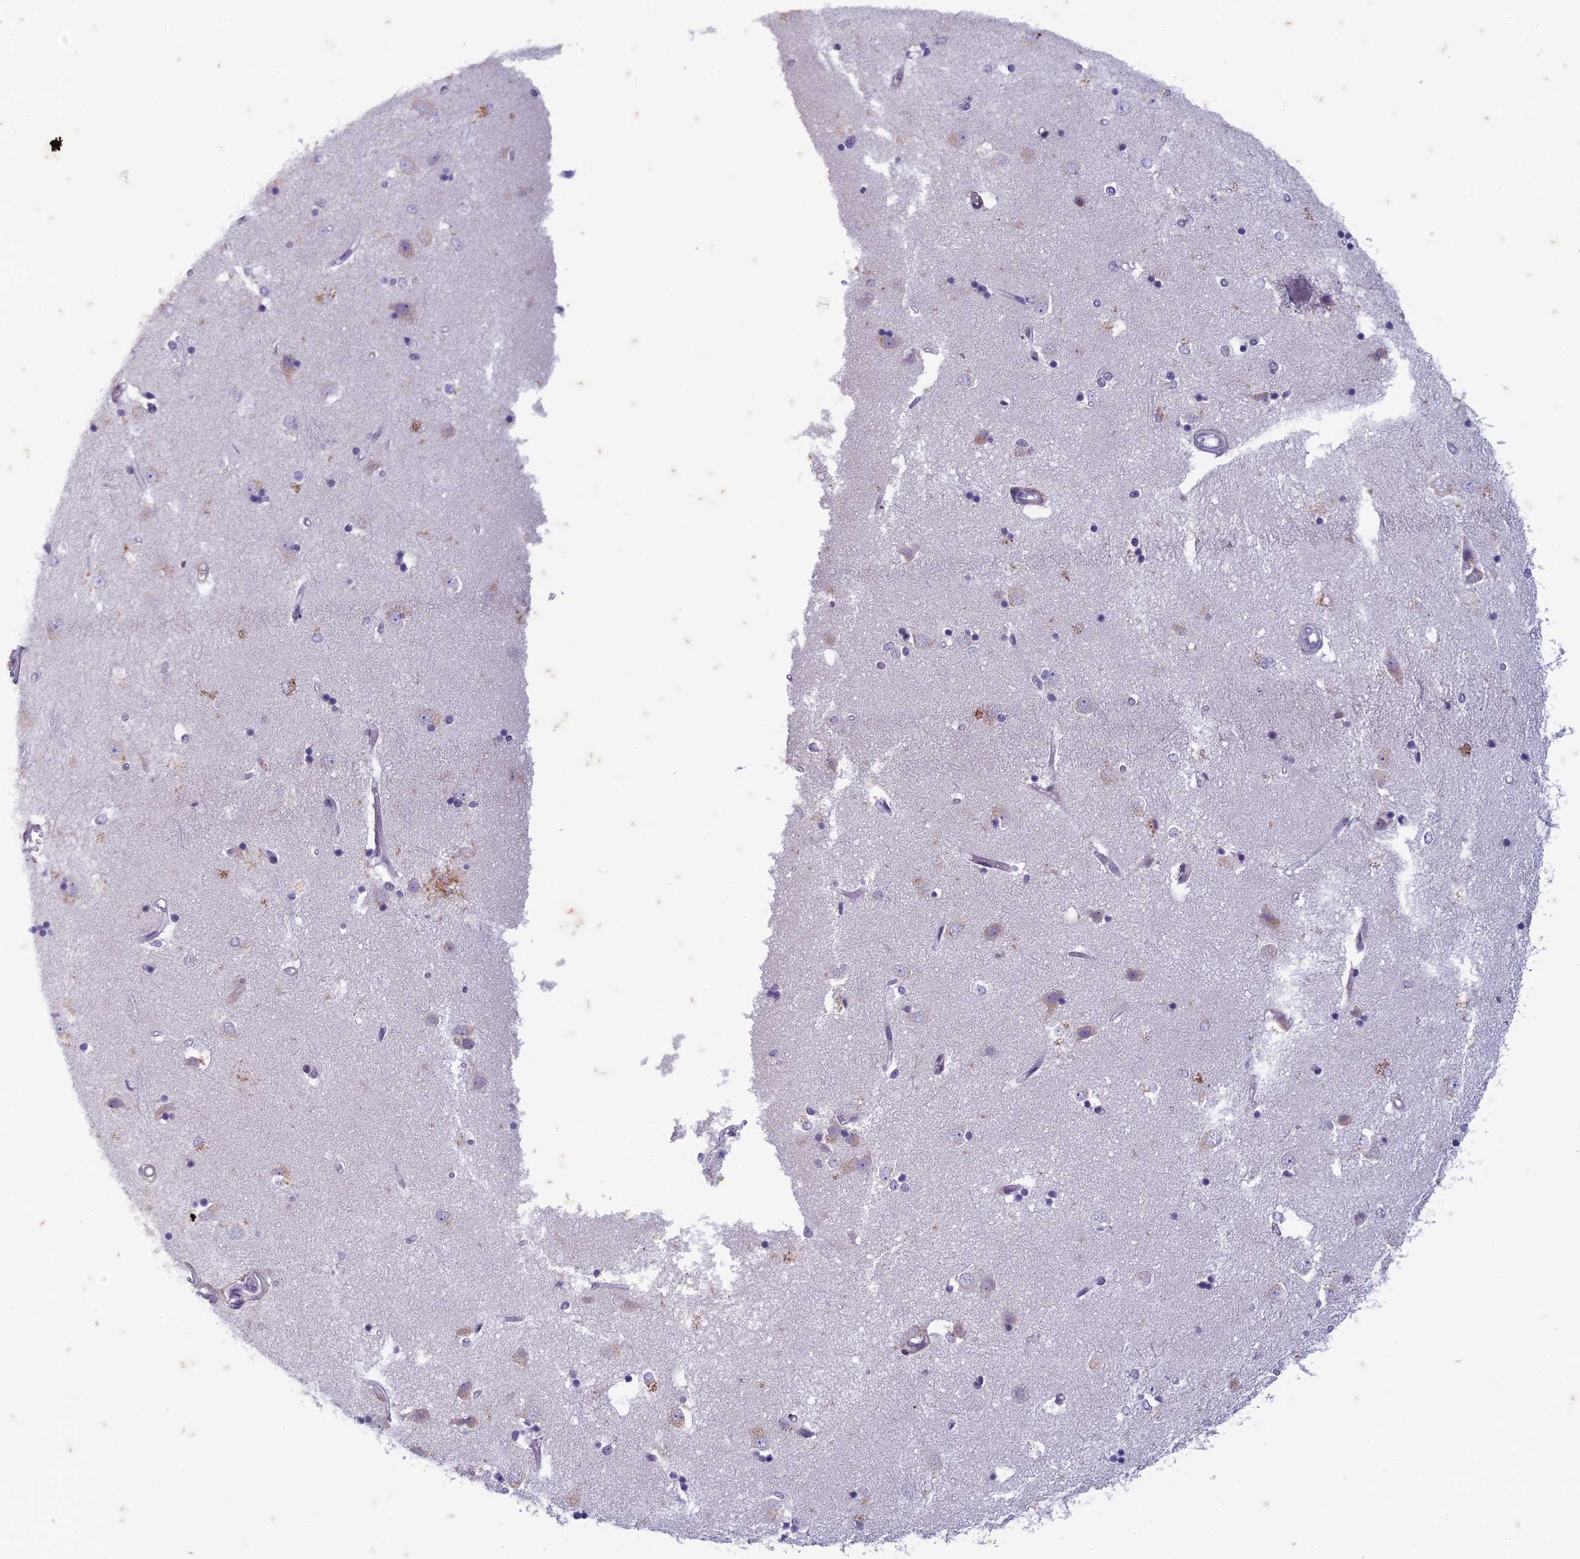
{"staining": {"intensity": "negative", "quantity": "none", "location": "none"}, "tissue": "caudate", "cell_type": "Glial cells", "image_type": "normal", "snomed": [{"axis": "morphology", "description": "Normal tissue, NOS"}, {"axis": "topography", "description": "Lateral ventricle wall"}], "caption": "Histopathology image shows no protein positivity in glial cells of normal caudate. The staining is performed using DAB brown chromogen with nuclei counter-stained in using hematoxylin.", "gene": "PABPN1L", "patient": {"sex": "male", "age": 45}}